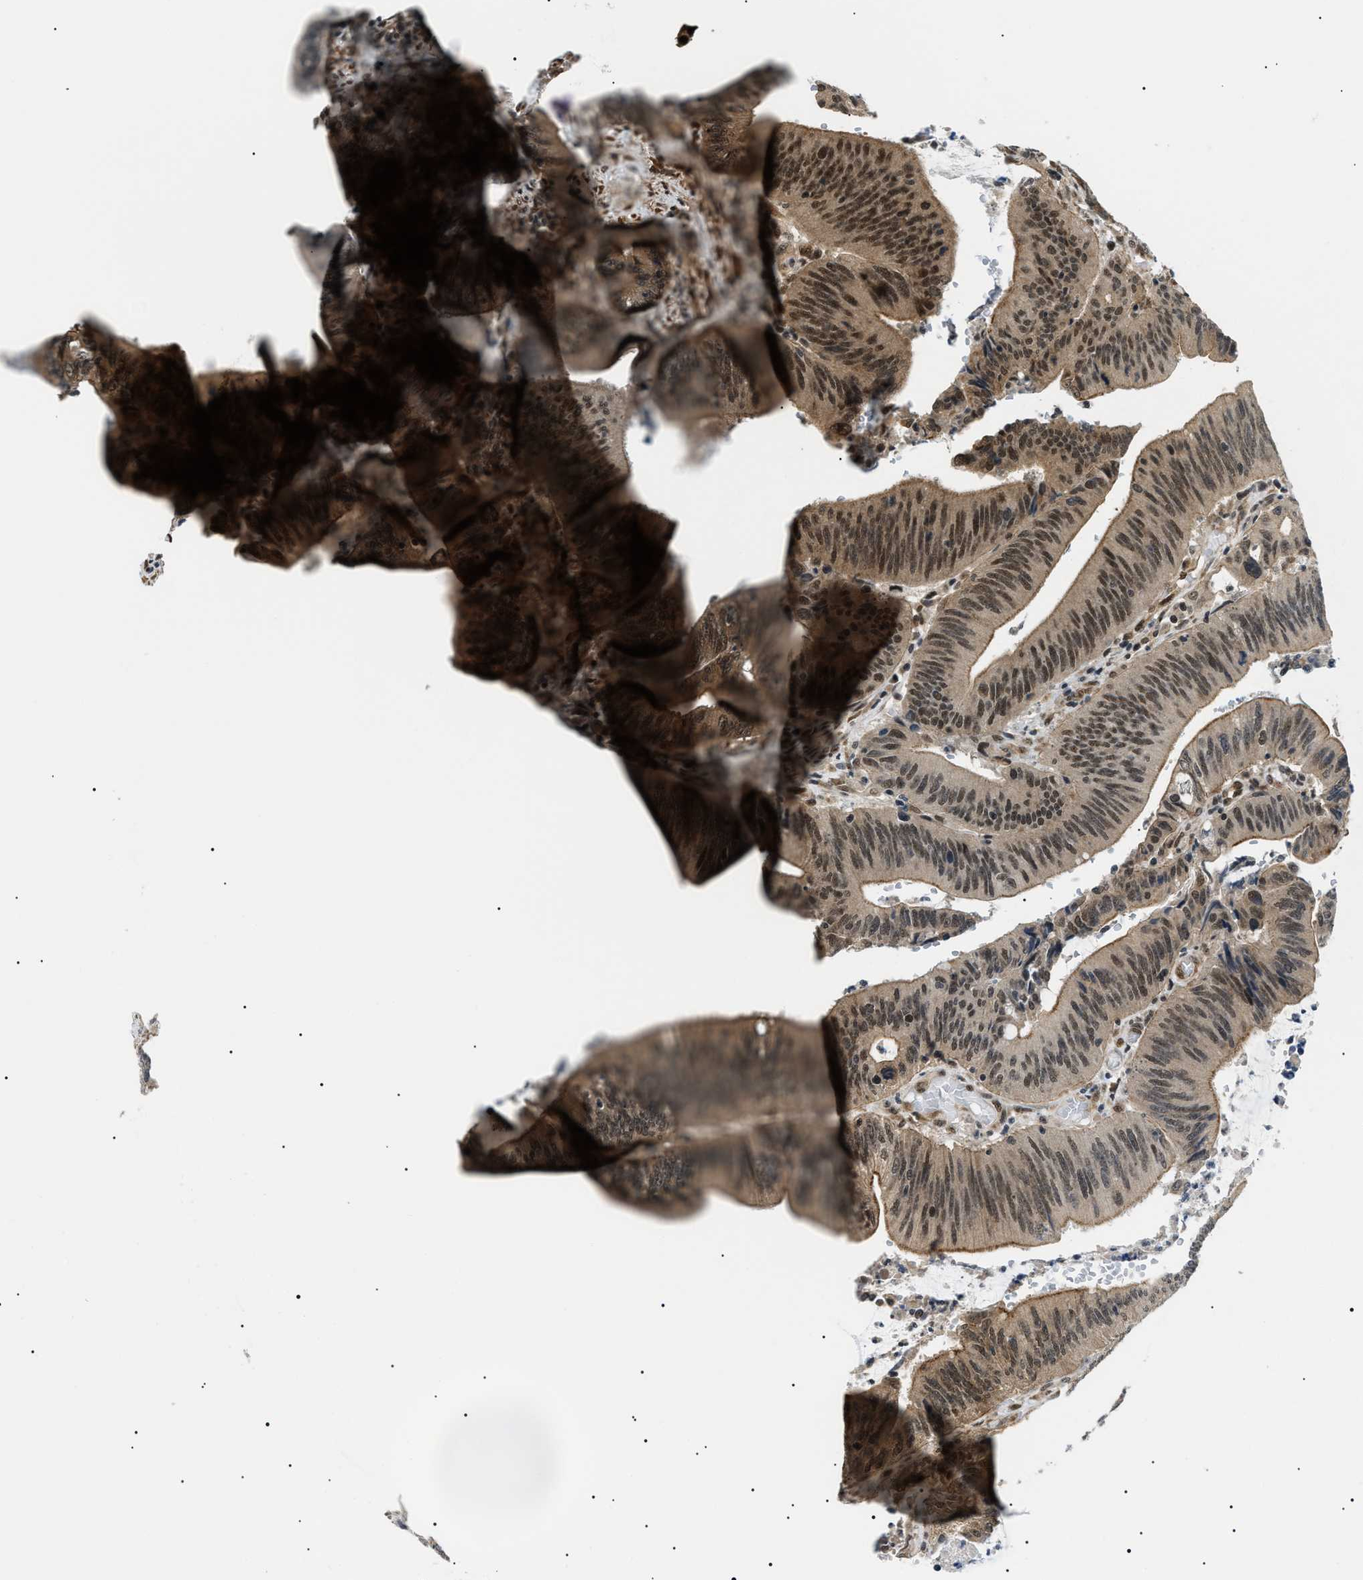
{"staining": {"intensity": "moderate", "quantity": ">75%", "location": "cytoplasmic/membranous,nuclear"}, "tissue": "colorectal cancer", "cell_type": "Tumor cells", "image_type": "cancer", "snomed": [{"axis": "morphology", "description": "Normal tissue, NOS"}, {"axis": "morphology", "description": "Adenocarcinoma, NOS"}, {"axis": "topography", "description": "Rectum"}], "caption": "Immunohistochemical staining of colorectal adenocarcinoma demonstrates medium levels of moderate cytoplasmic/membranous and nuclear protein positivity in about >75% of tumor cells.", "gene": "CWC25", "patient": {"sex": "female", "age": 66}}